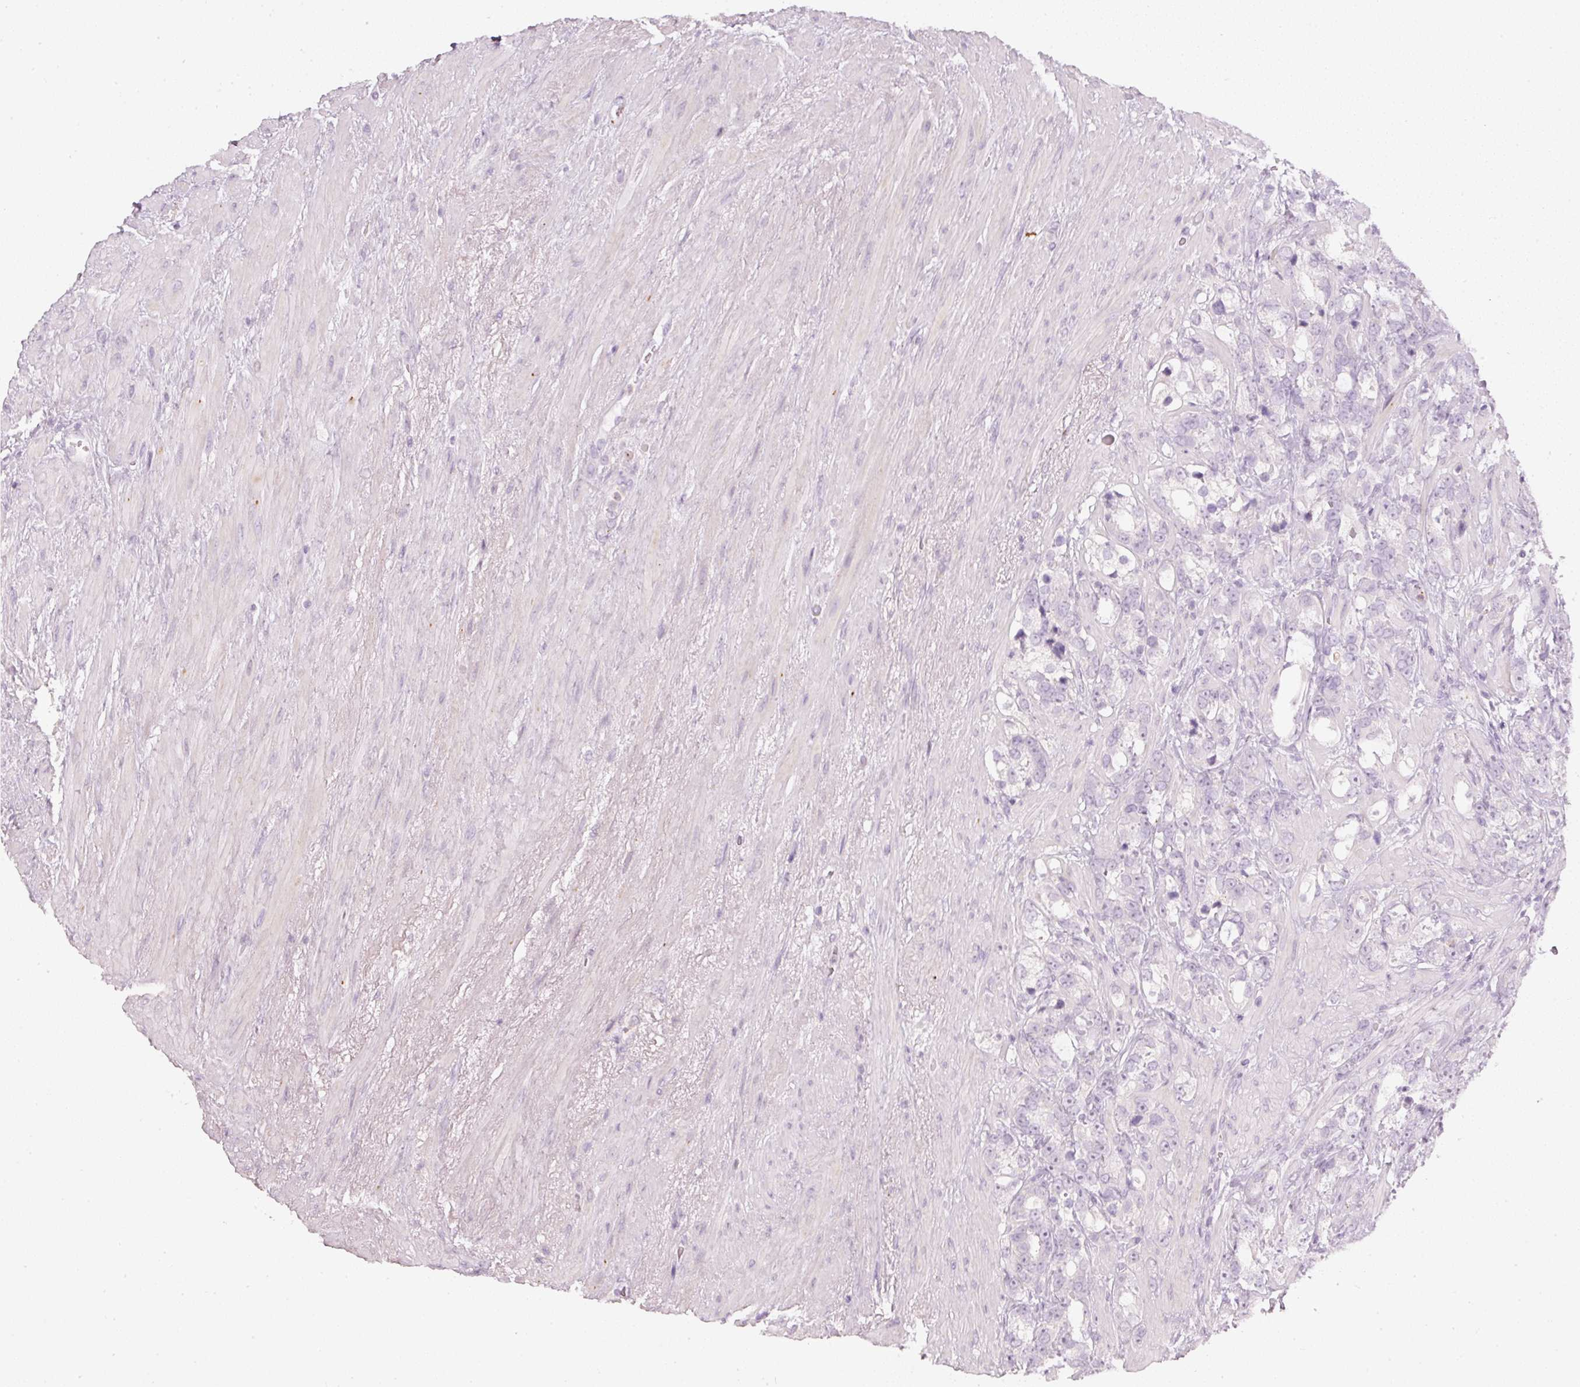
{"staining": {"intensity": "negative", "quantity": "none", "location": "none"}, "tissue": "prostate cancer", "cell_type": "Tumor cells", "image_type": "cancer", "snomed": [{"axis": "morphology", "description": "Adenocarcinoma, High grade"}, {"axis": "topography", "description": "Prostate"}], "caption": "This image is of high-grade adenocarcinoma (prostate) stained with immunohistochemistry to label a protein in brown with the nuclei are counter-stained blue. There is no staining in tumor cells. (DAB (3,3'-diaminobenzidine) immunohistochemistry visualized using brightfield microscopy, high magnification).", "gene": "LECT2", "patient": {"sex": "male", "age": 74}}